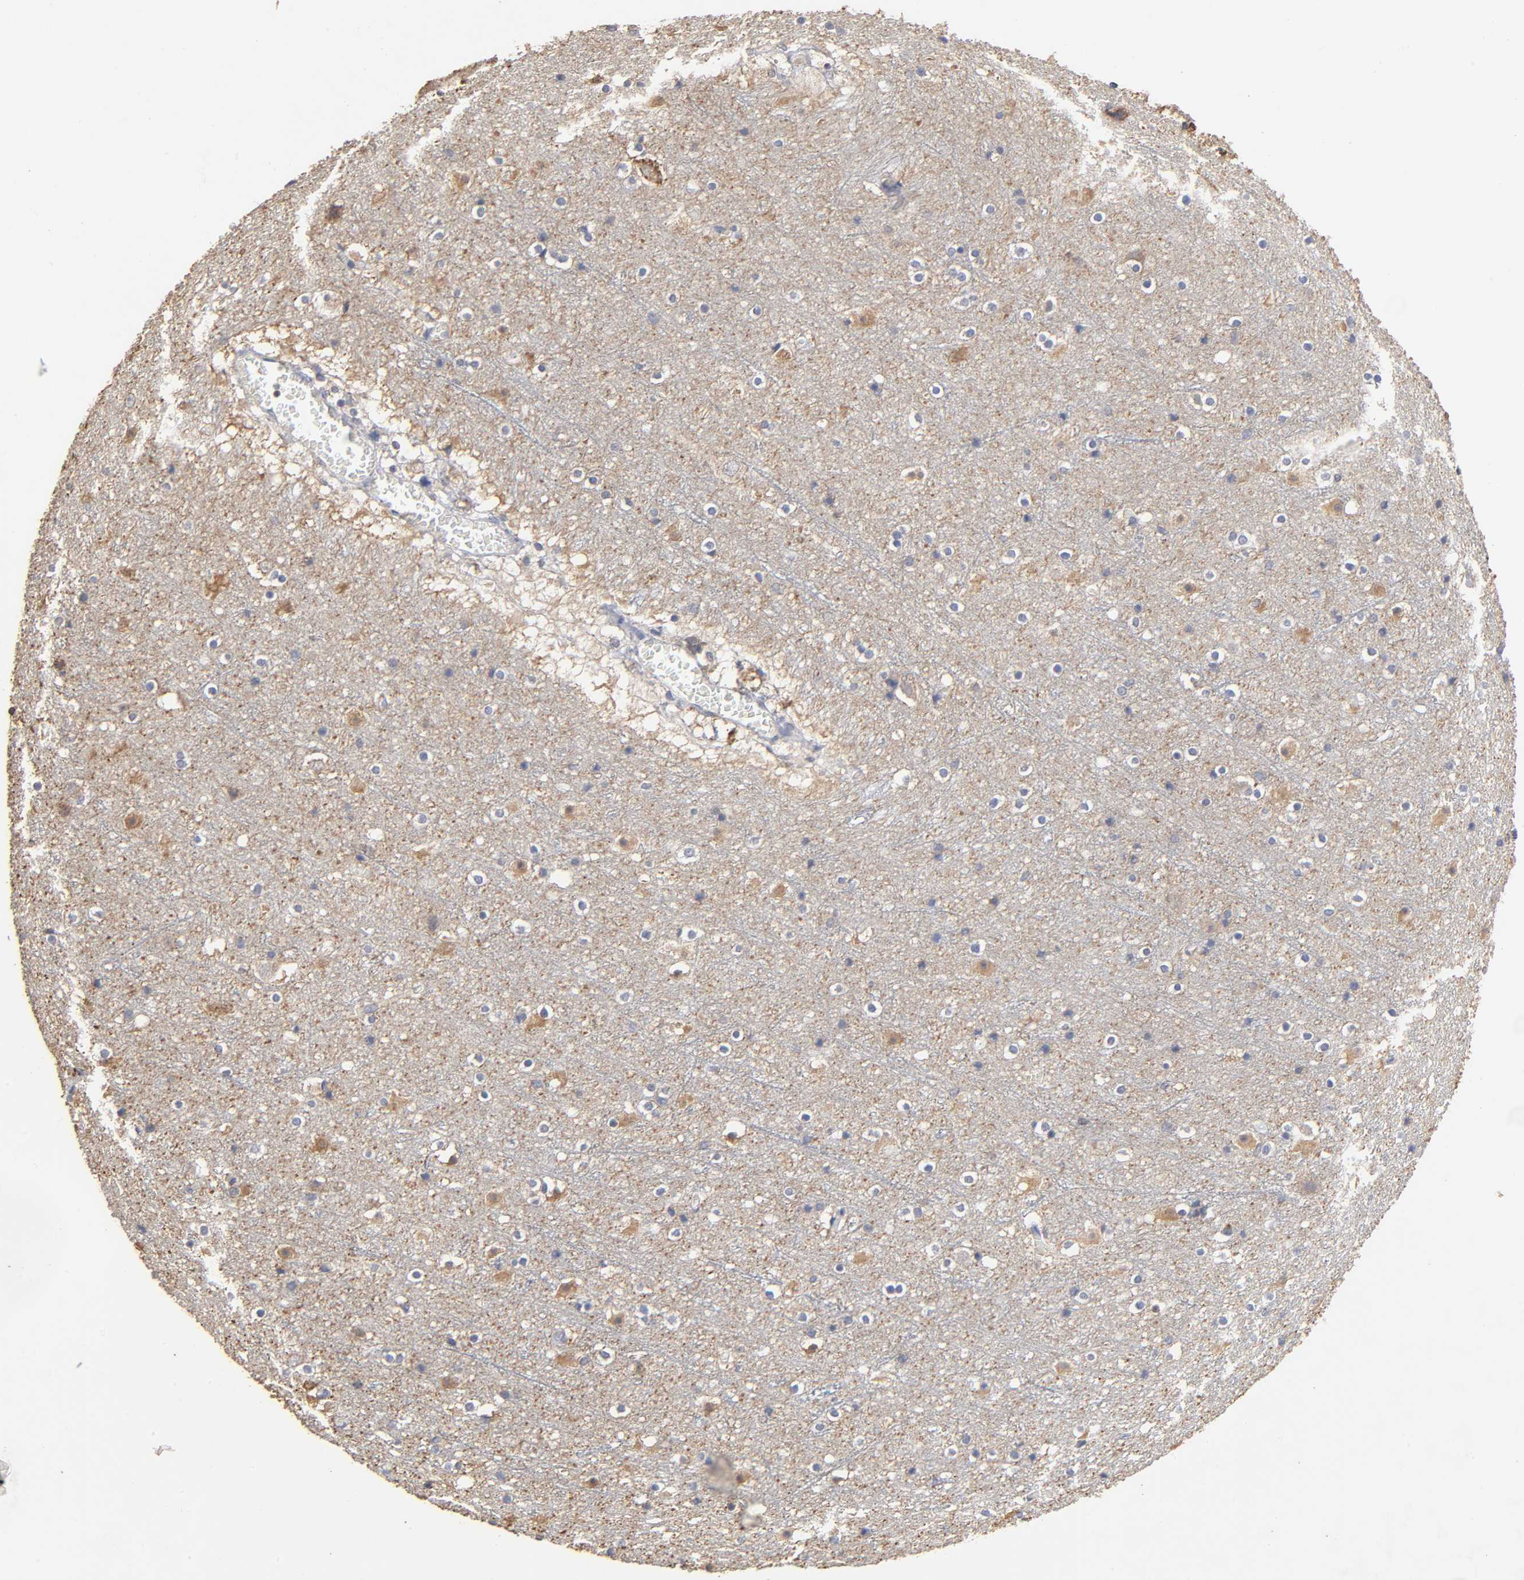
{"staining": {"intensity": "weak", "quantity": "25%-75%", "location": "cytoplasmic/membranous"}, "tissue": "cerebral cortex", "cell_type": "Endothelial cells", "image_type": "normal", "snomed": [{"axis": "morphology", "description": "Normal tissue, NOS"}, {"axis": "topography", "description": "Cerebral cortex"}], "caption": "Weak cytoplasmic/membranous expression for a protein is seen in about 25%-75% of endothelial cells of normal cerebral cortex using immunohistochemistry.", "gene": "CYCS", "patient": {"sex": "male", "age": 45}}